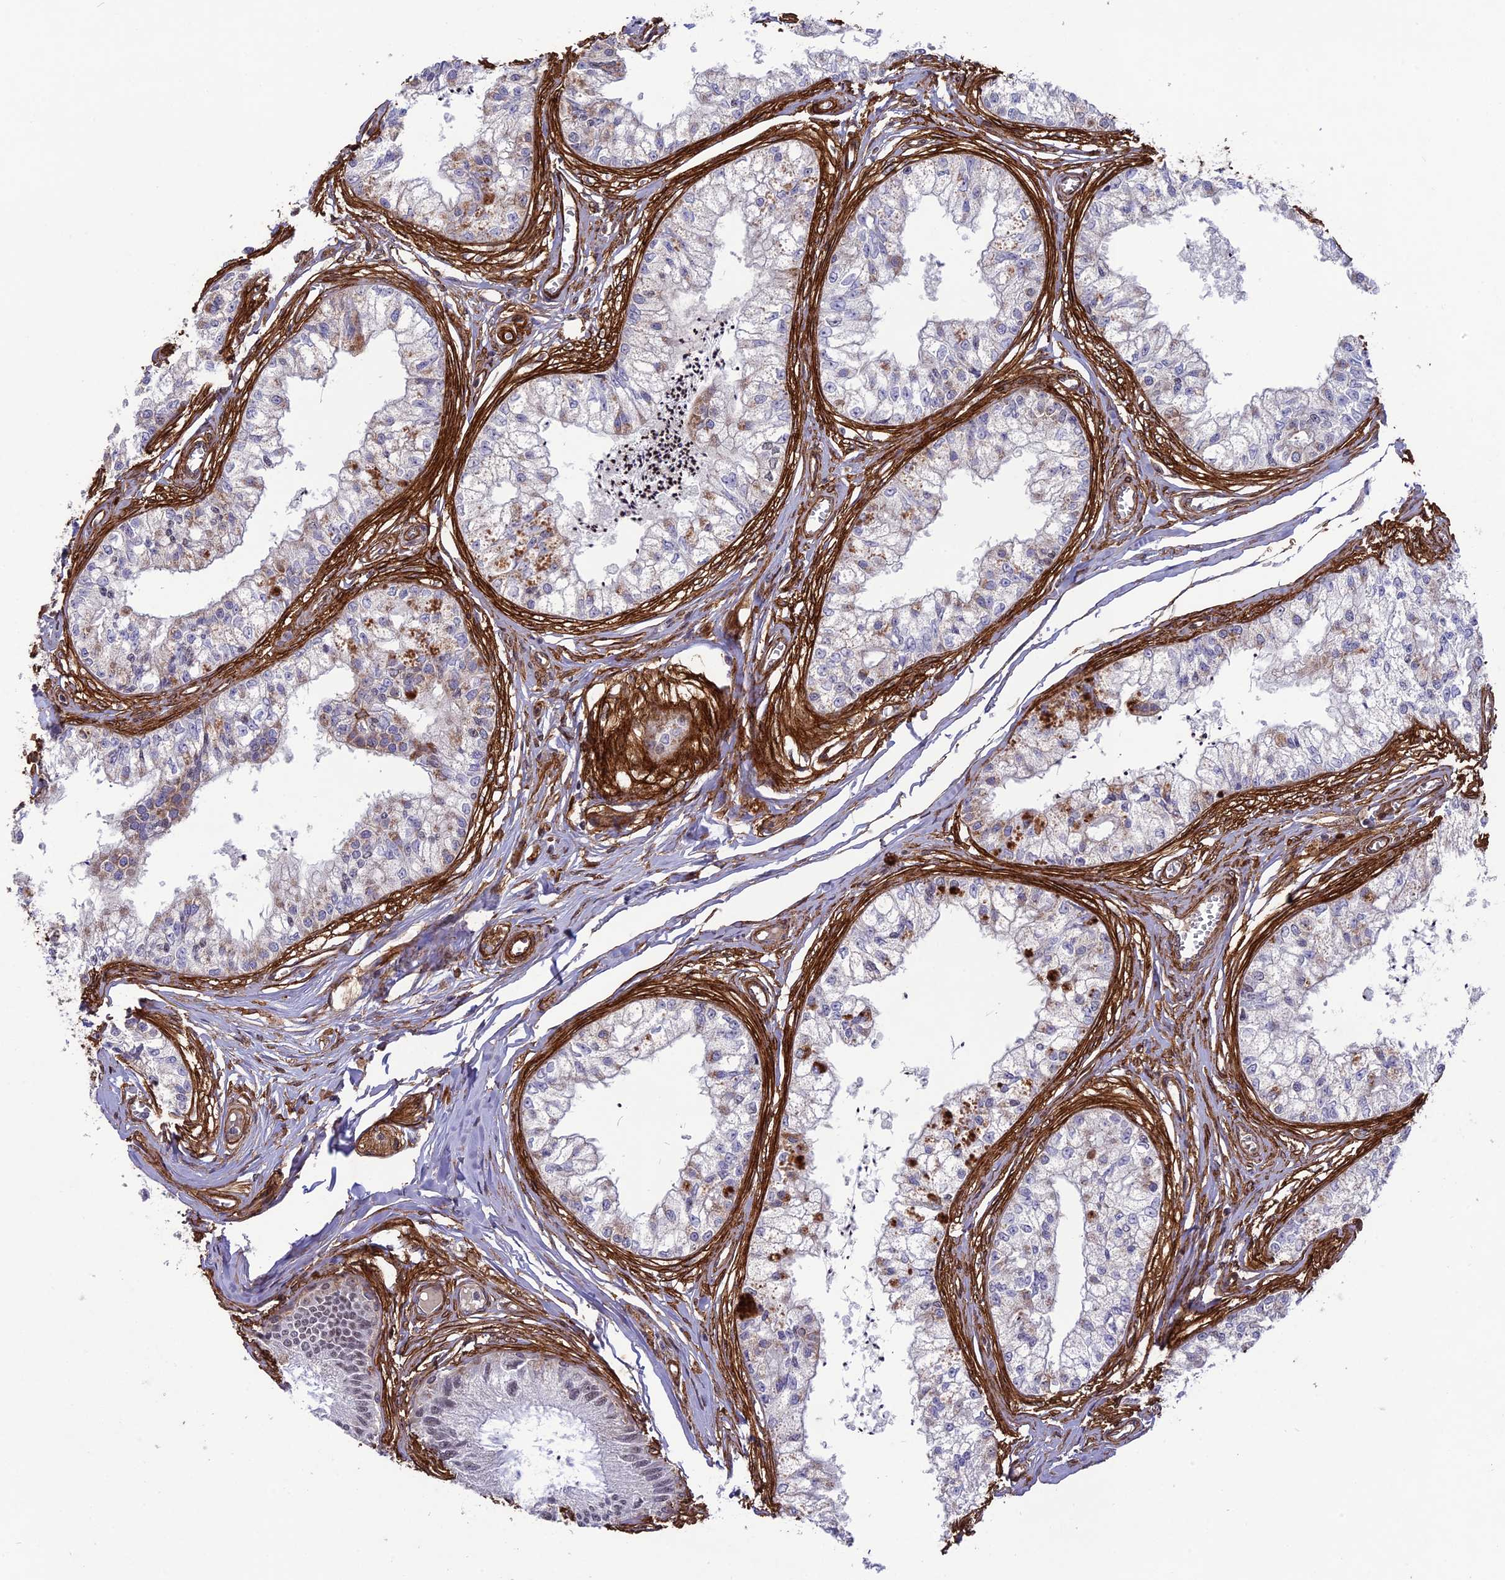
{"staining": {"intensity": "moderate", "quantity": "25%-75%", "location": "cytoplasmic/membranous,nuclear"}, "tissue": "epididymis", "cell_type": "Glandular cells", "image_type": "normal", "snomed": [{"axis": "morphology", "description": "Normal tissue, NOS"}, {"axis": "topography", "description": "Epididymis"}], "caption": "IHC histopathology image of unremarkable human epididymis stained for a protein (brown), which displays medium levels of moderate cytoplasmic/membranous,nuclear expression in about 25%-75% of glandular cells.", "gene": "TNS1", "patient": {"sex": "male", "age": 79}}